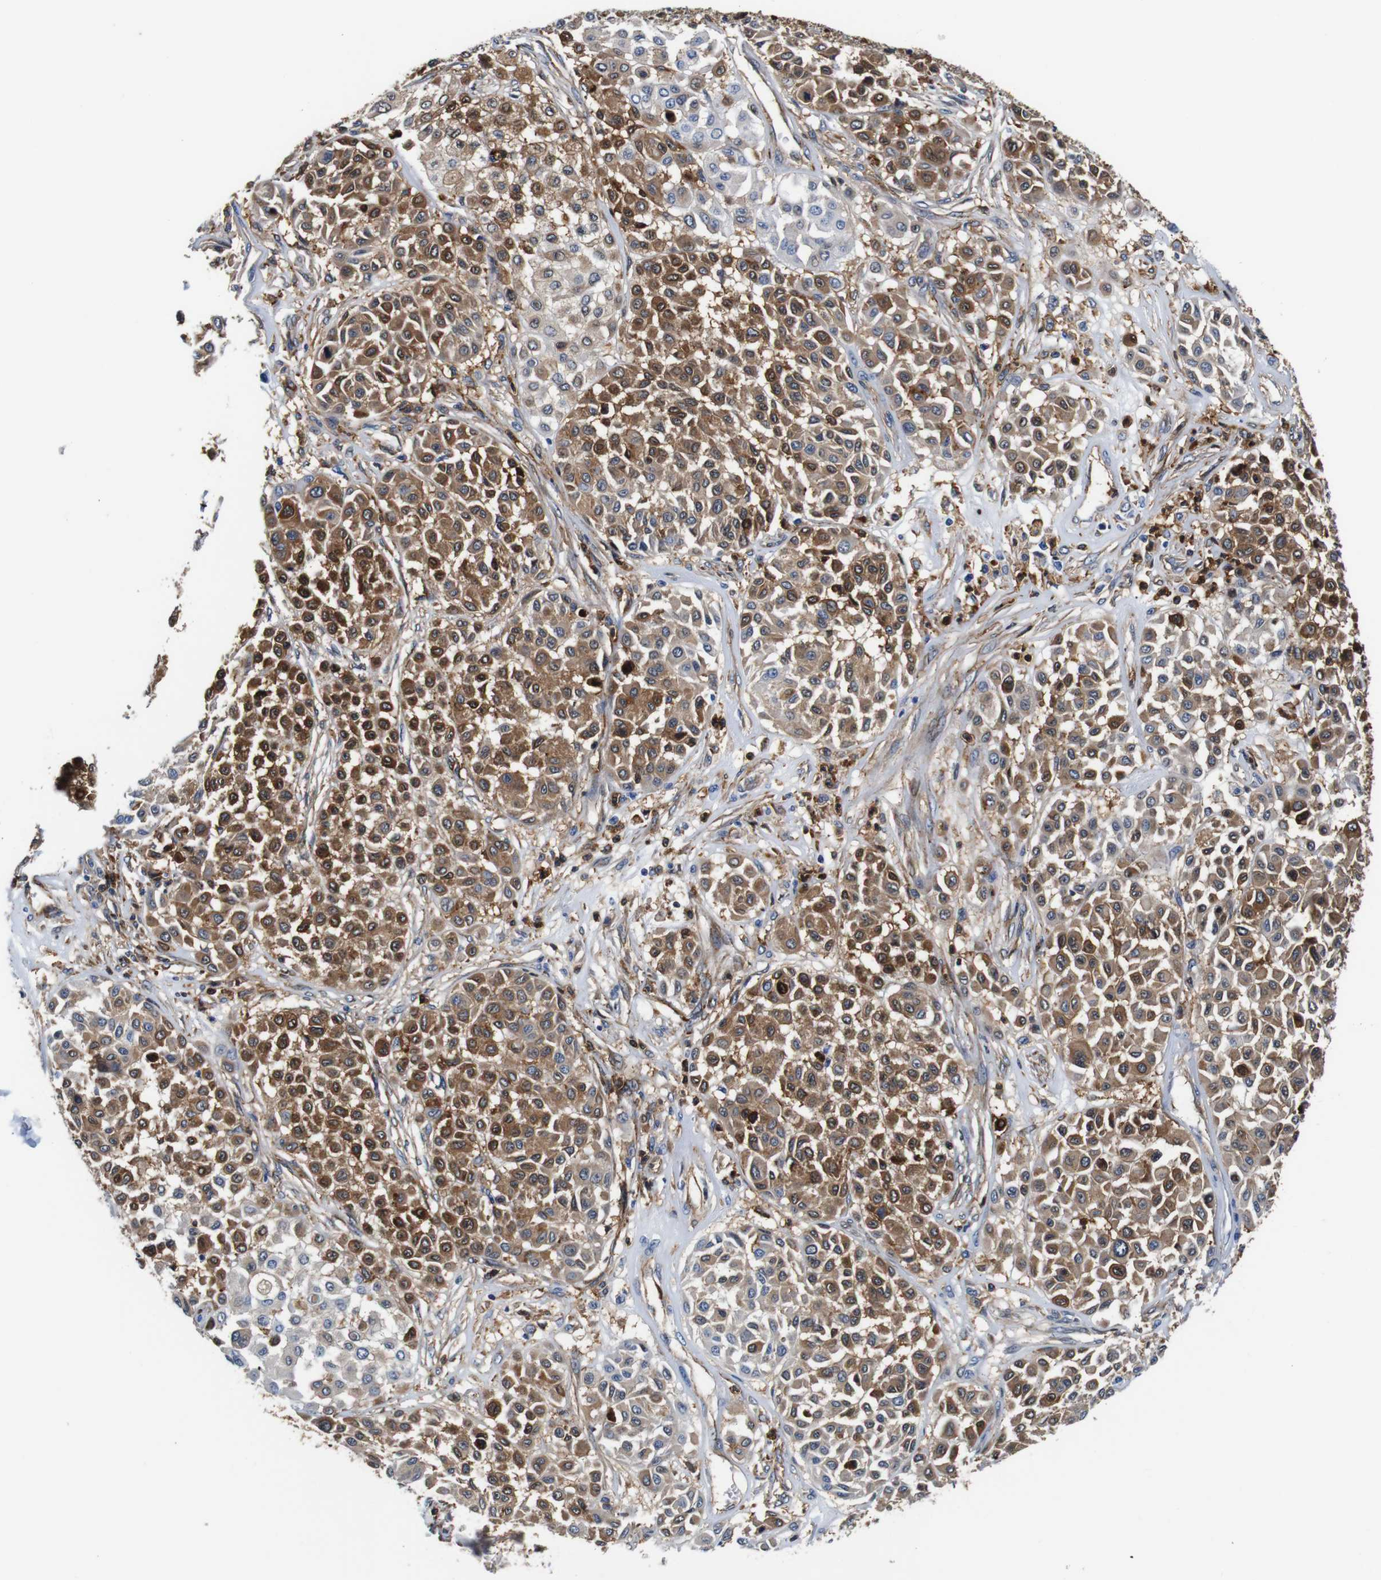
{"staining": {"intensity": "moderate", "quantity": ">75%", "location": "cytoplasmic/membranous,nuclear"}, "tissue": "melanoma", "cell_type": "Tumor cells", "image_type": "cancer", "snomed": [{"axis": "morphology", "description": "Malignant melanoma, Metastatic site"}, {"axis": "topography", "description": "Soft tissue"}], "caption": "Immunohistochemical staining of melanoma reveals medium levels of moderate cytoplasmic/membranous and nuclear expression in about >75% of tumor cells.", "gene": "ANXA1", "patient": {"sex": "male", "age": 41}}